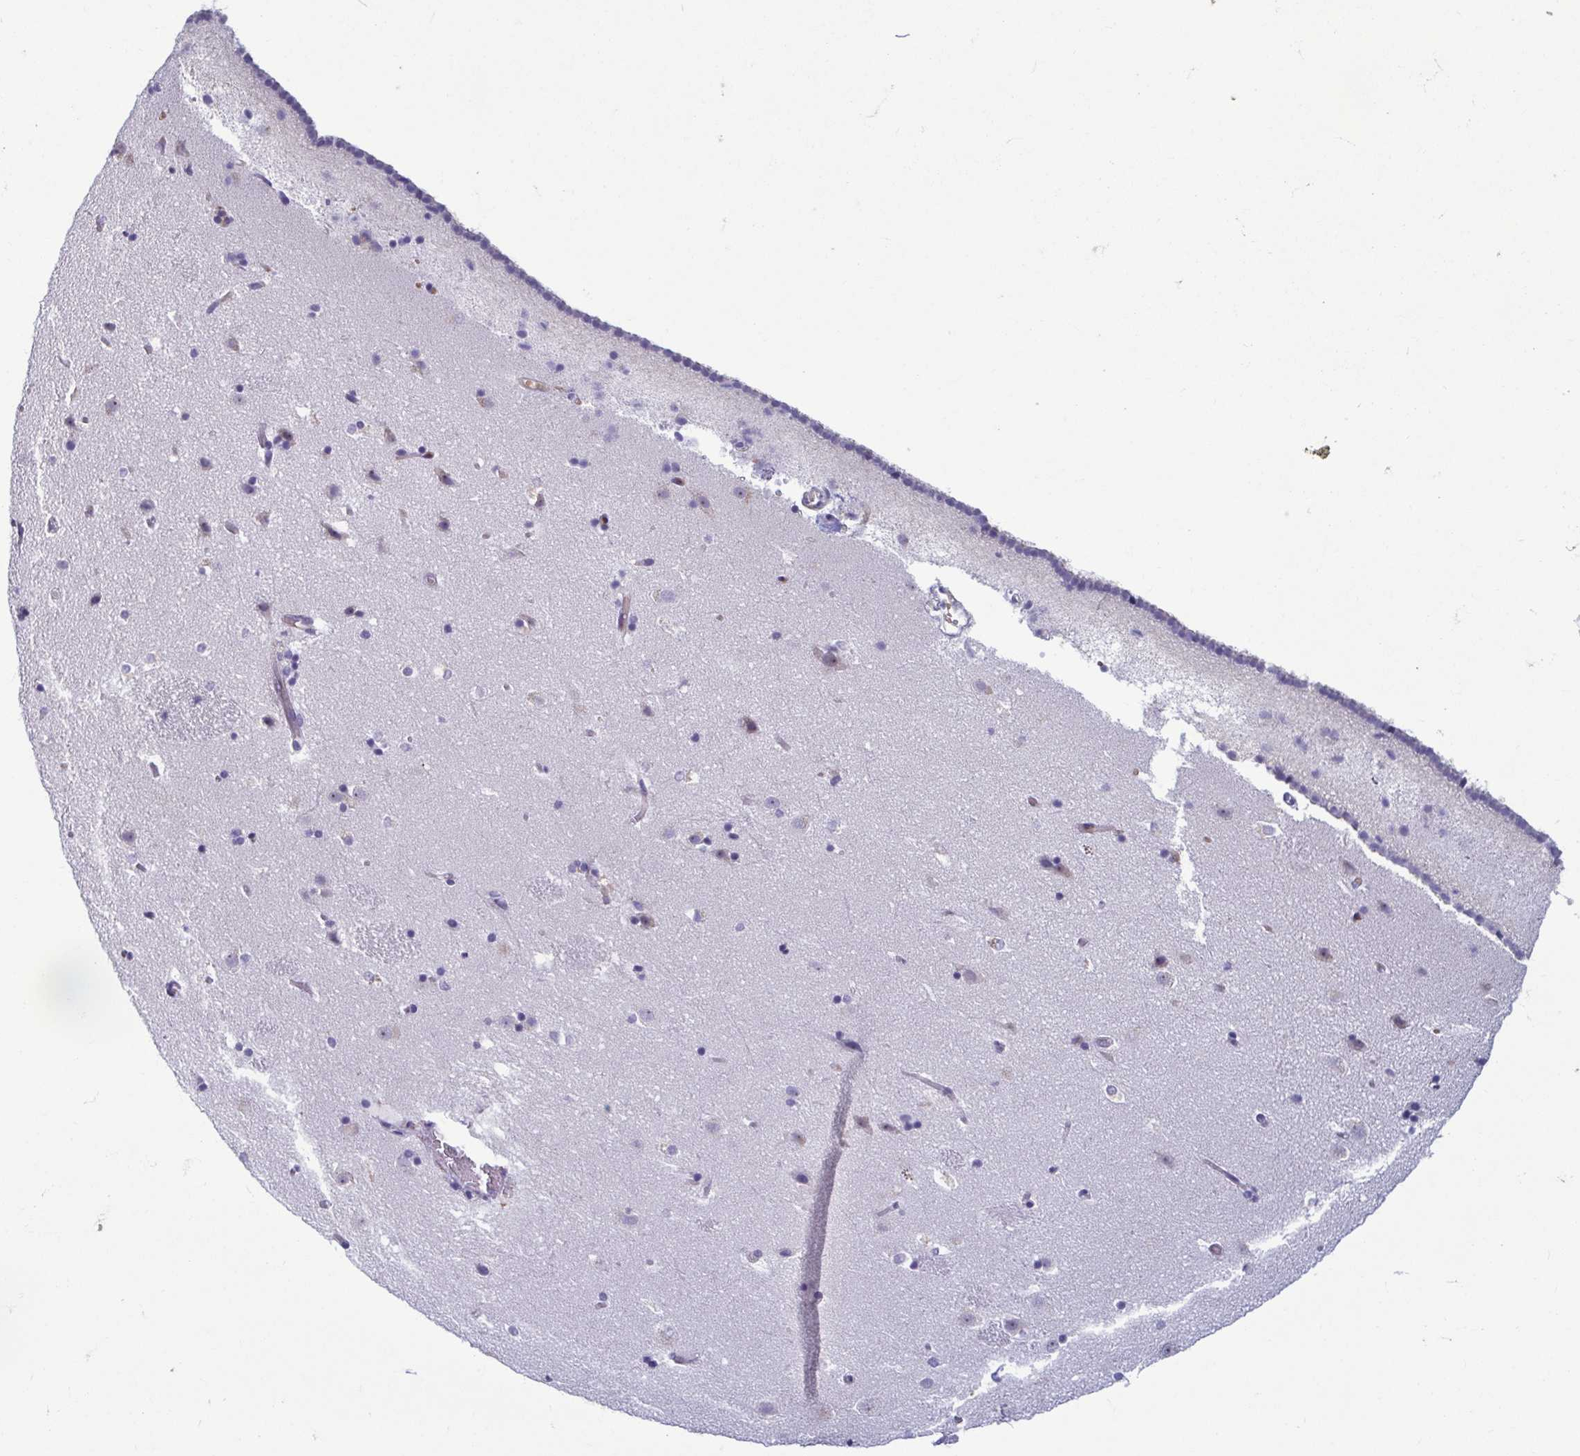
{"staining": {"intensity": "negative", "quantity": "none", "location": "none"}, "tissue": "caudate", "cell_type": "Glial cells", "image_type": "normal", "snomed": [{"axis": "morphology", "description": "Normal tissue, NOS"}, {"axis": "topography", "description": "Lateral ventricle wall"}], "caption": "An immunohistochemistry micrograph of benign caudate is shown. There is no staining in glial cells of caudate. (DAB (3,3'-diaminobenzidine) immunohistochemistry (IHC) with hematoxylin counter stain).", "gene": "MORC4", "patient": {"sex": "male", "age": 37}}